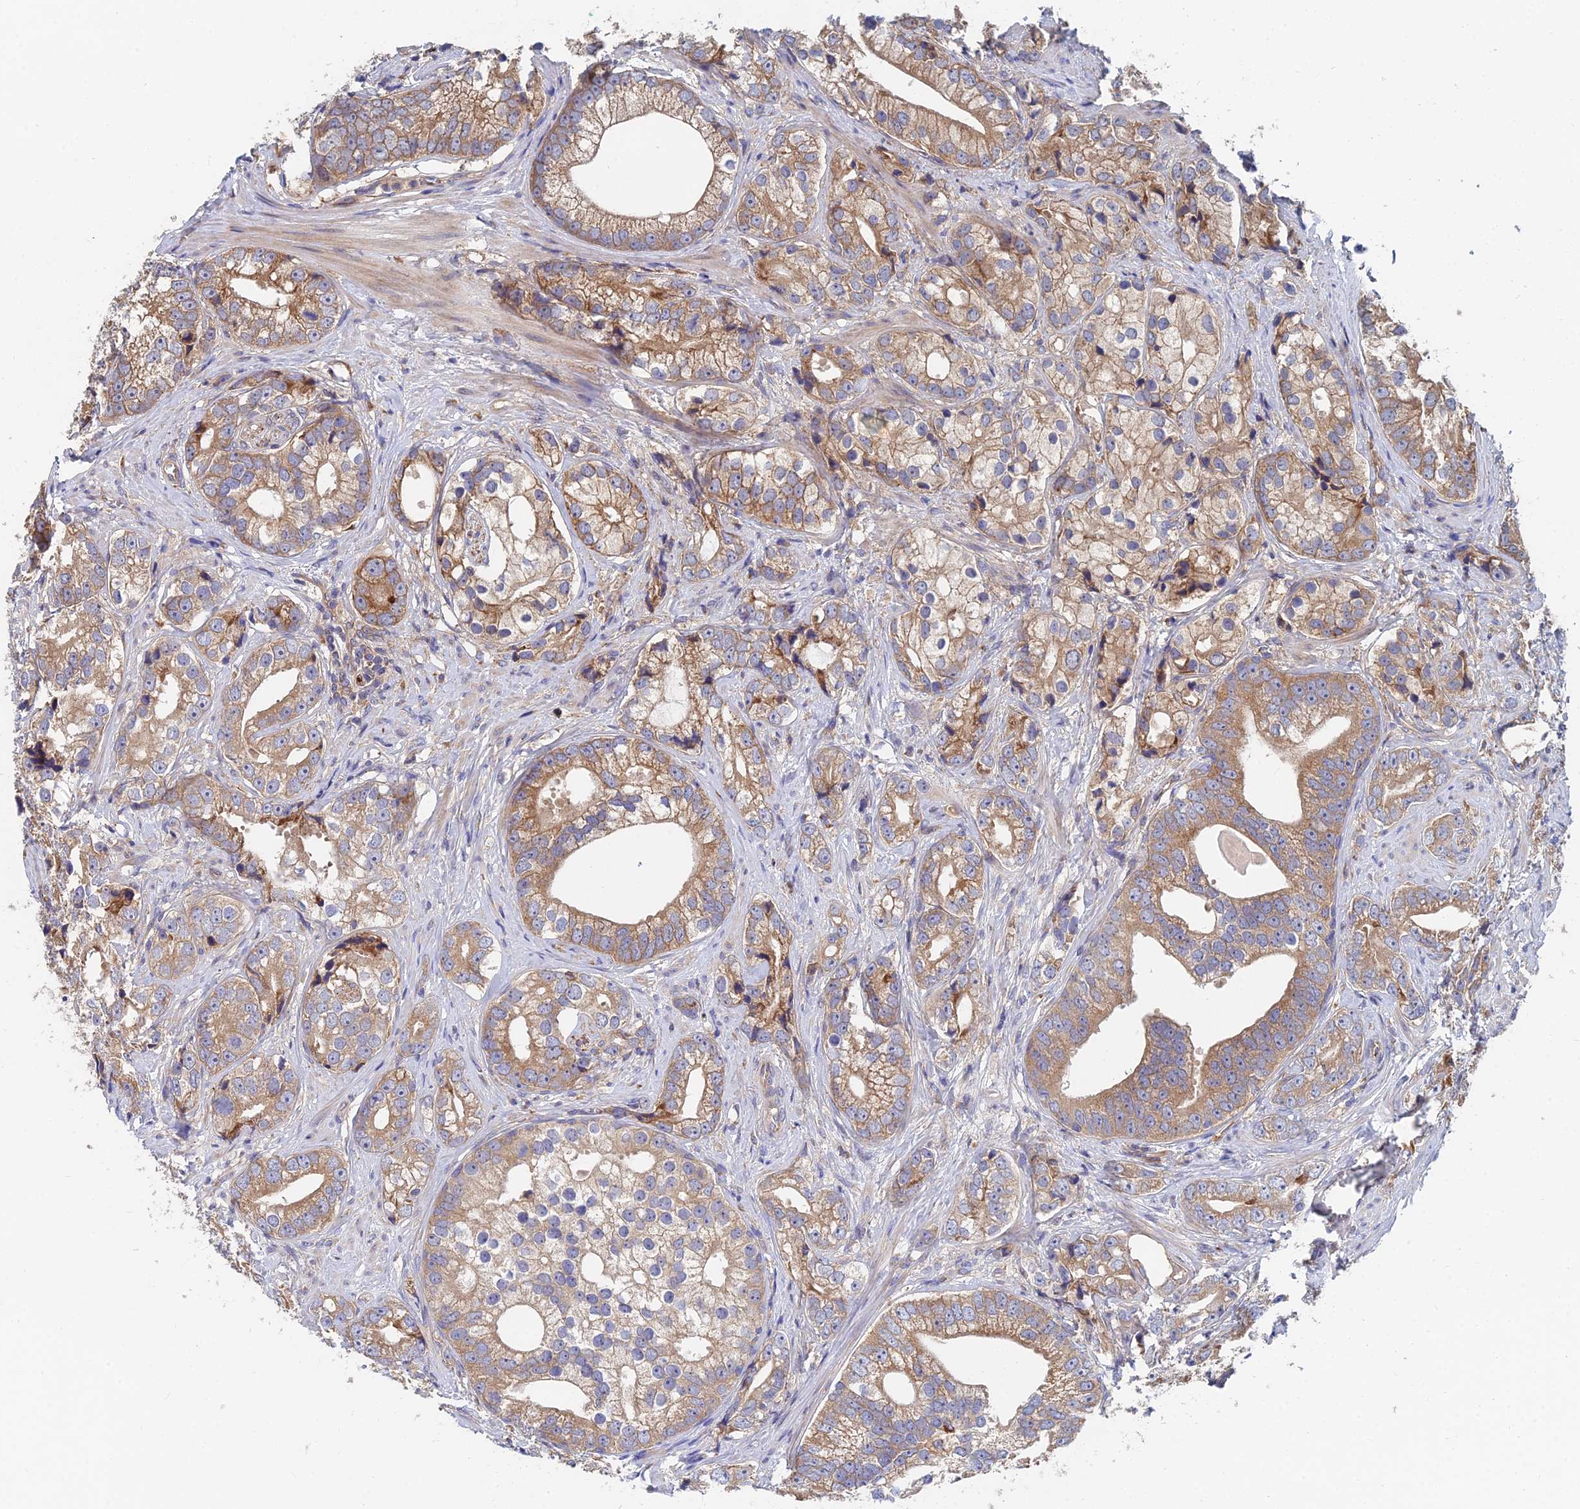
{"staining": {"intensity": "moderate", "quantity": ">75%", "location": "cytoplasmic/membranous"}, "tissue": "prostate cancer", "cell_type": "Tumor cells", "image_type": "cancer", "snomed": [{"axis": "morphology", "description": "Adenocarcinoma, High grade"}, {"axis": "topography", "description": "Prostate"}], "caption": "About >75% of tumor cells in prostate cancer (high-grade adenocarcinoma) reveal moderate cytoplasmic/membranous protein positivity as visualized by brown immunohistochemical staining.", "gene": "CCZ1", "patient": {"sex": "male", "age": 75}}